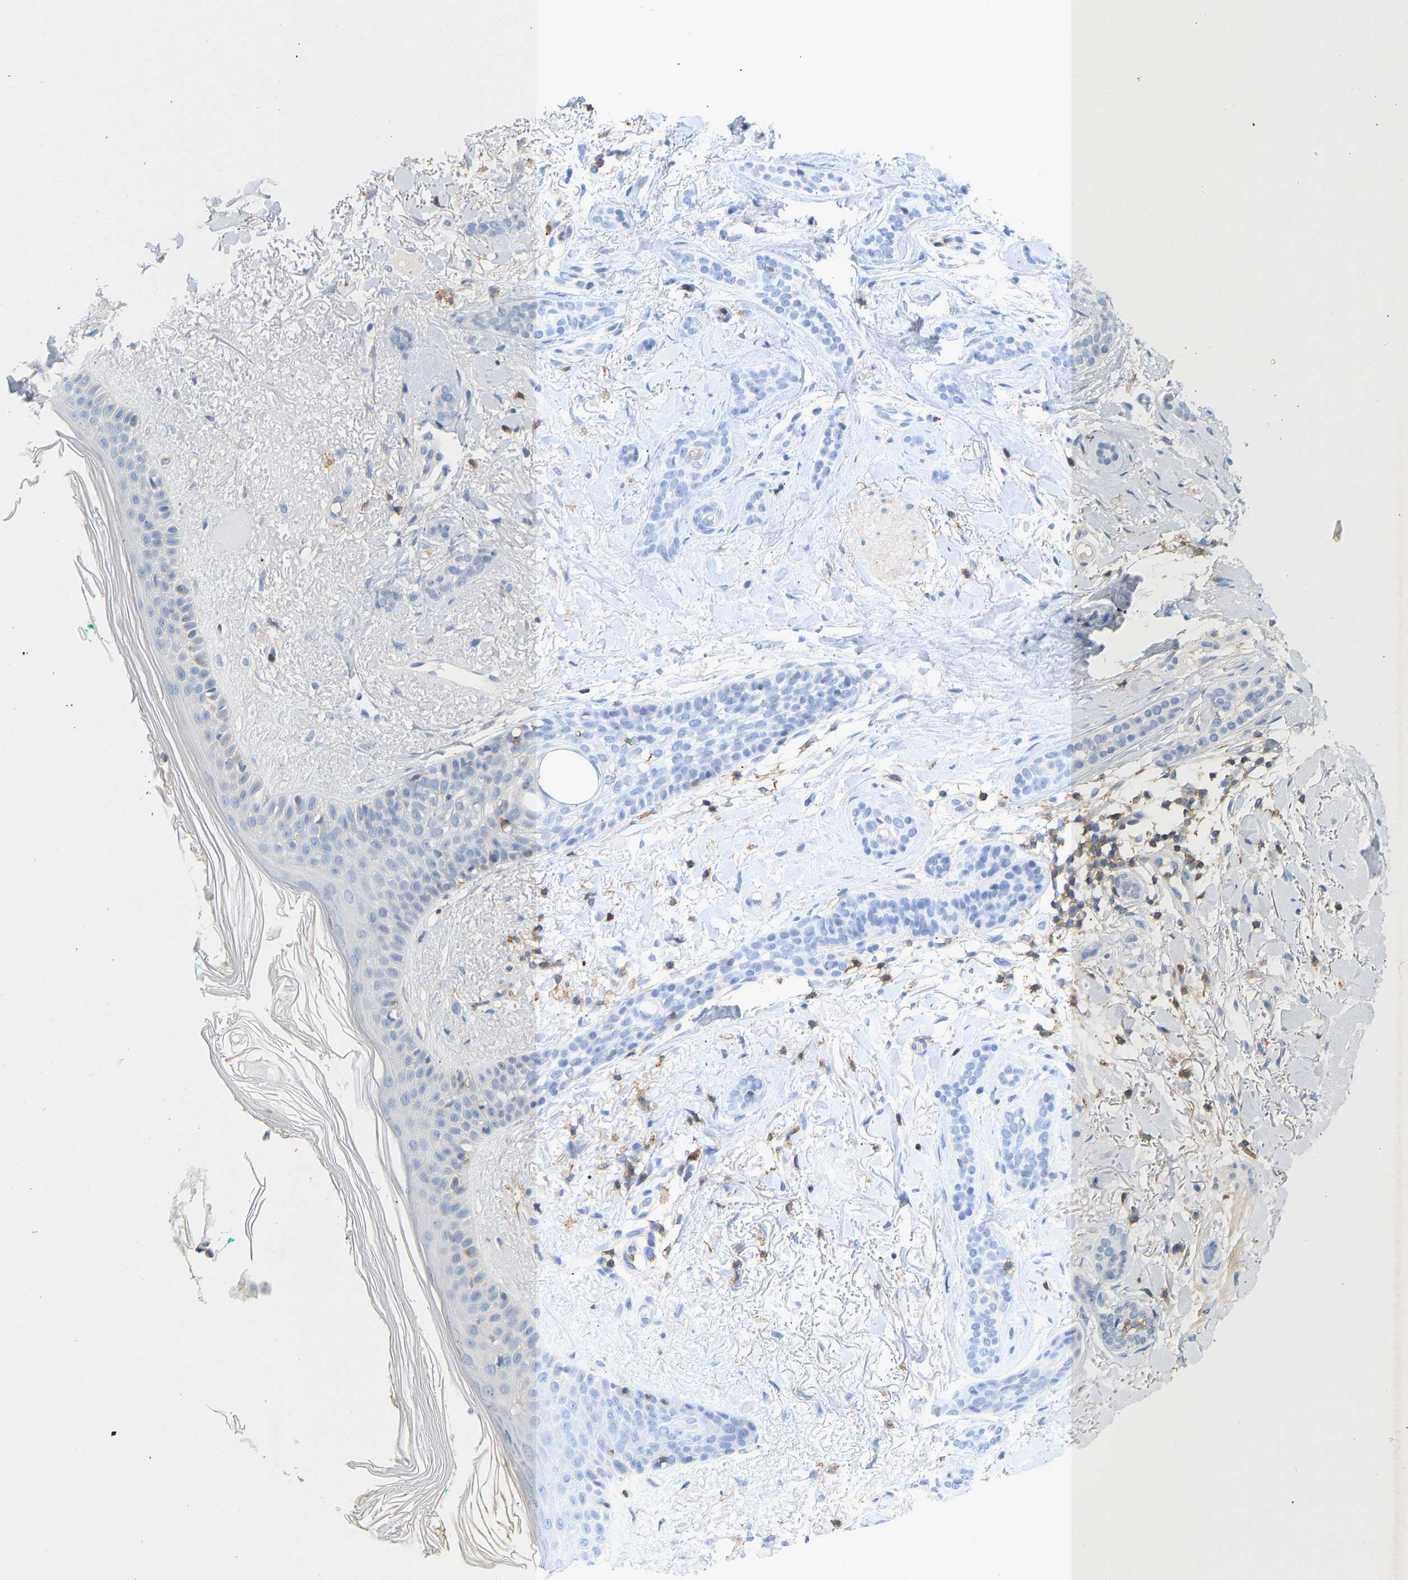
{"staining": {"intensity": "negative", "quantity": "none", "location": "none"}, "tissue": "skin cancer", "cell_type": "Tumor cells", "image_type": "cancer", "snomed": [{"axis": "morphology", "description": "Basal cell carcinoma"}, {"axis": "morphology", "description": "Adnexal tumor, benign"}, {"axis": "topography", "description": "Skin"}], "caption": "Skin cancer was stained to show a protein in brown. There is no significant positivity in tumor cells.", "gene": "BVES", "patient": {"sex": "female", "age": 42}}